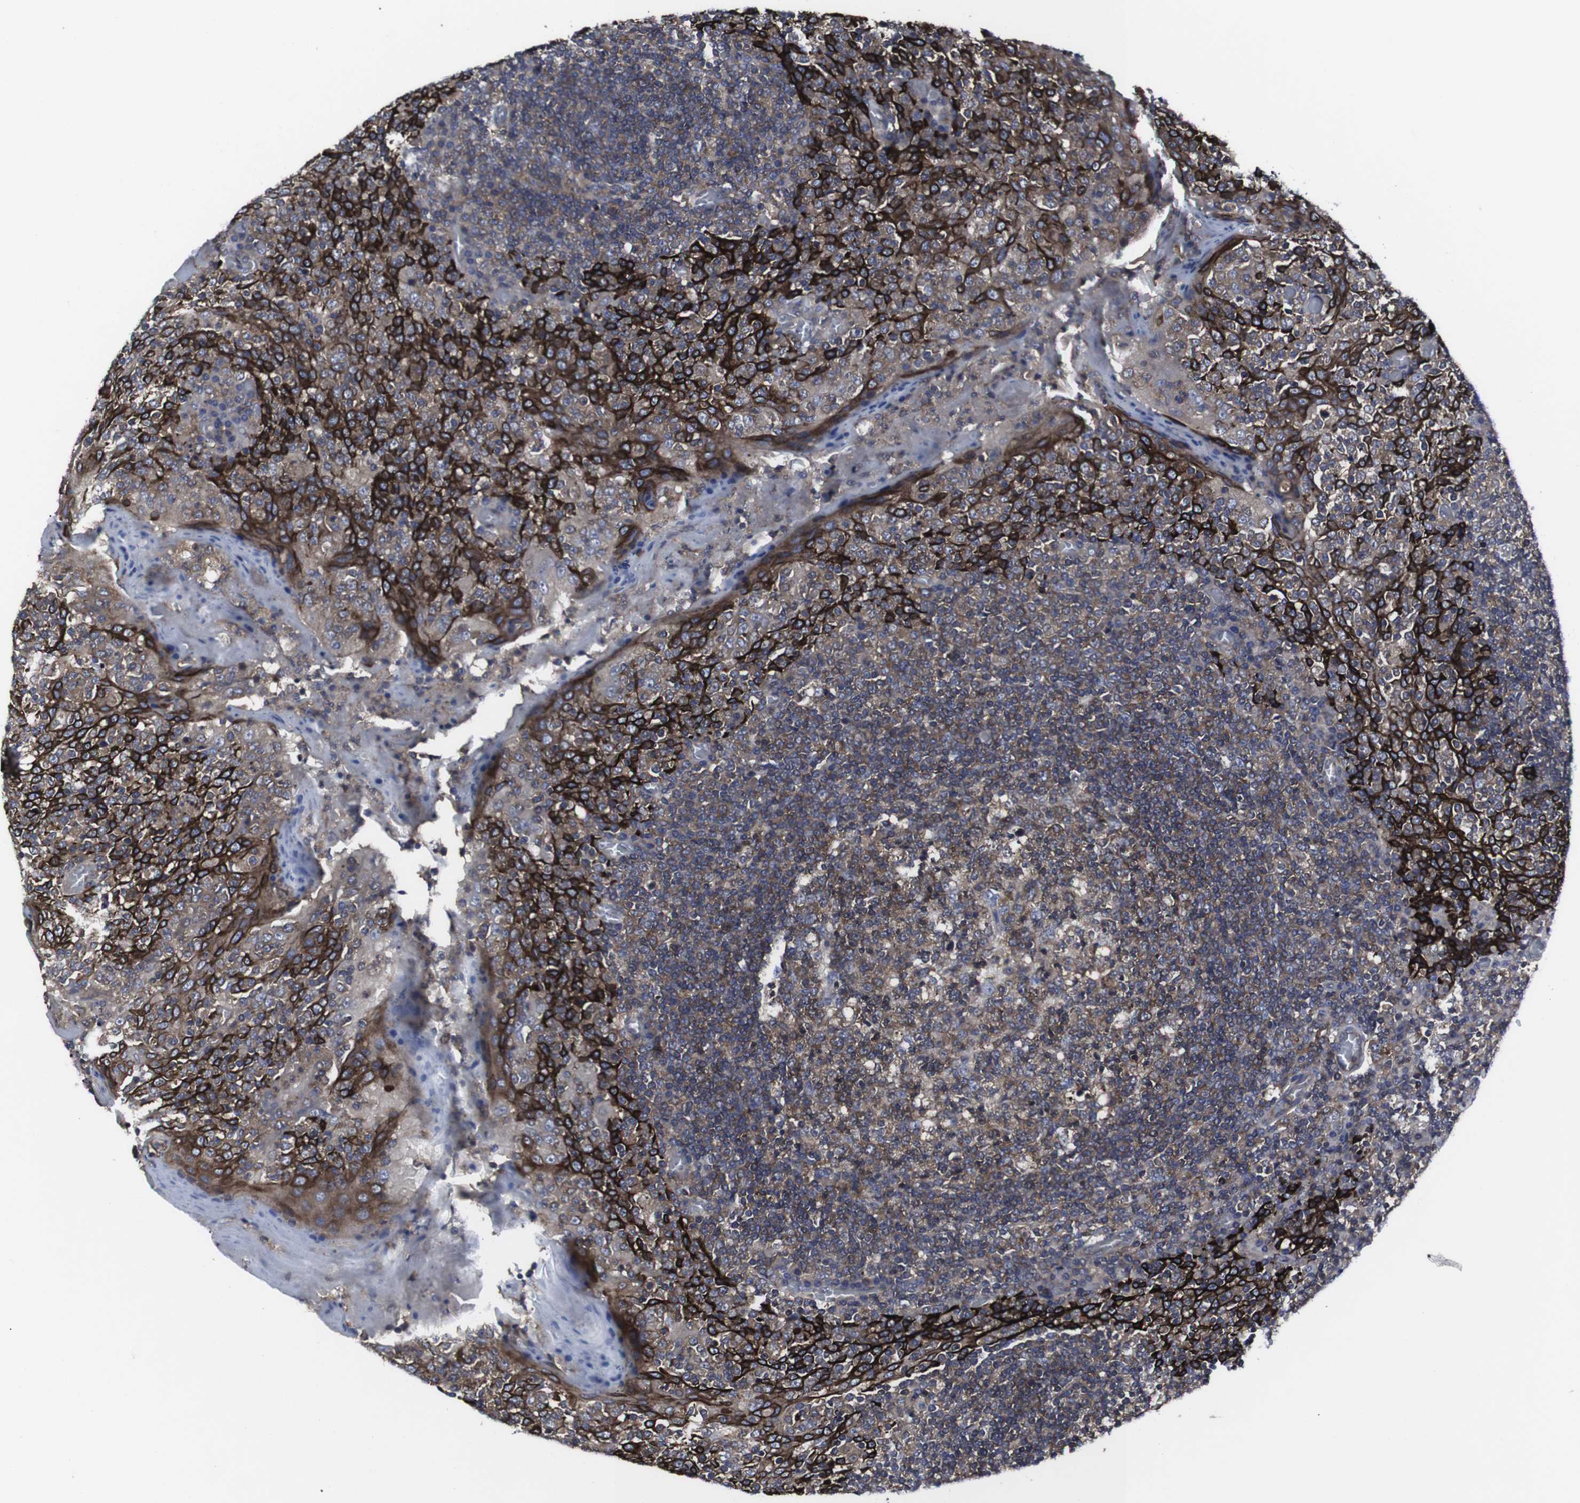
{"staining": {"intensity": "moderate", "quantity": ">75%", "location": "cytoplasmic/membranous"}, "tissue": "tonsil", "cell_type": "Germinal center cells", "image_type": "normal", "snomed": [{"axis": "morphology", "description": "Normal tissue, NOS"}, {"axis": "topography", "description": "Tonsil"}], "caption": "This image exhibits immunohistochemistry staining of unremarkable human tonsil, with medium moderate cytoplasmic/membranous positivity in approximately >75% of germinal center cells.", "gene": "HPRT1", "patient": {"sex": "female", "age": 19}}